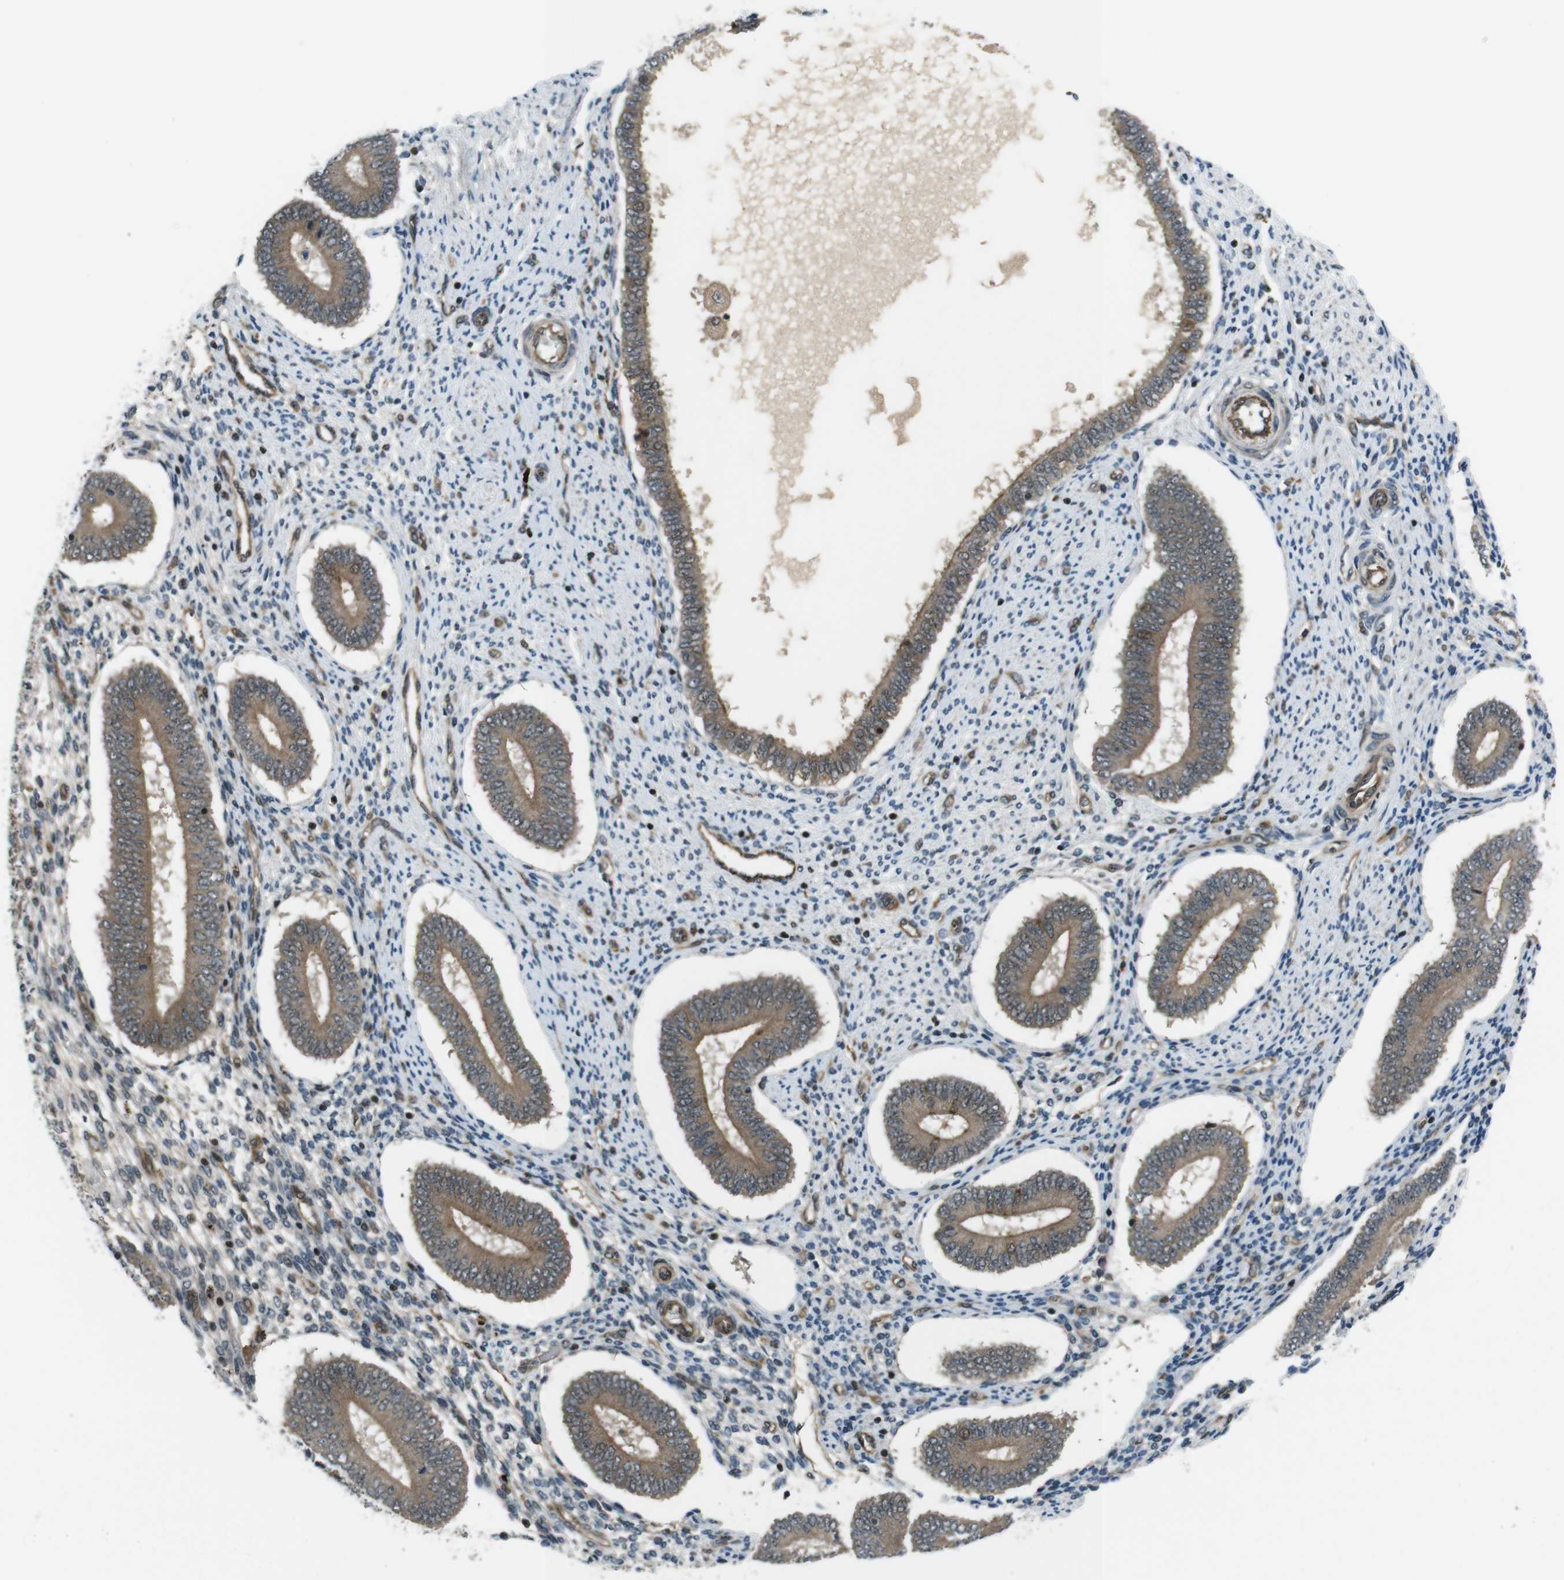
{"staining": {"intensity": "moderate", "quantity": "<25%", "location": "cytoplasmic/membranous"}, "tissue": "endometrium", "cell_type": "Cells in endometrial stroma", "image_type": "normal", "snomed": [{"axis": "morphology", "description": "Normal tissue, NOS"}, {"axis": "topography", "description": "Endometrium"}], "caption": "Moderate cytoplasmic/membranous protein positivity is seen in about <25% of cells in endometrial stroma in endometrium.", "gene": "TIAM2", "patient": {"sex": "female", "age": 42}}